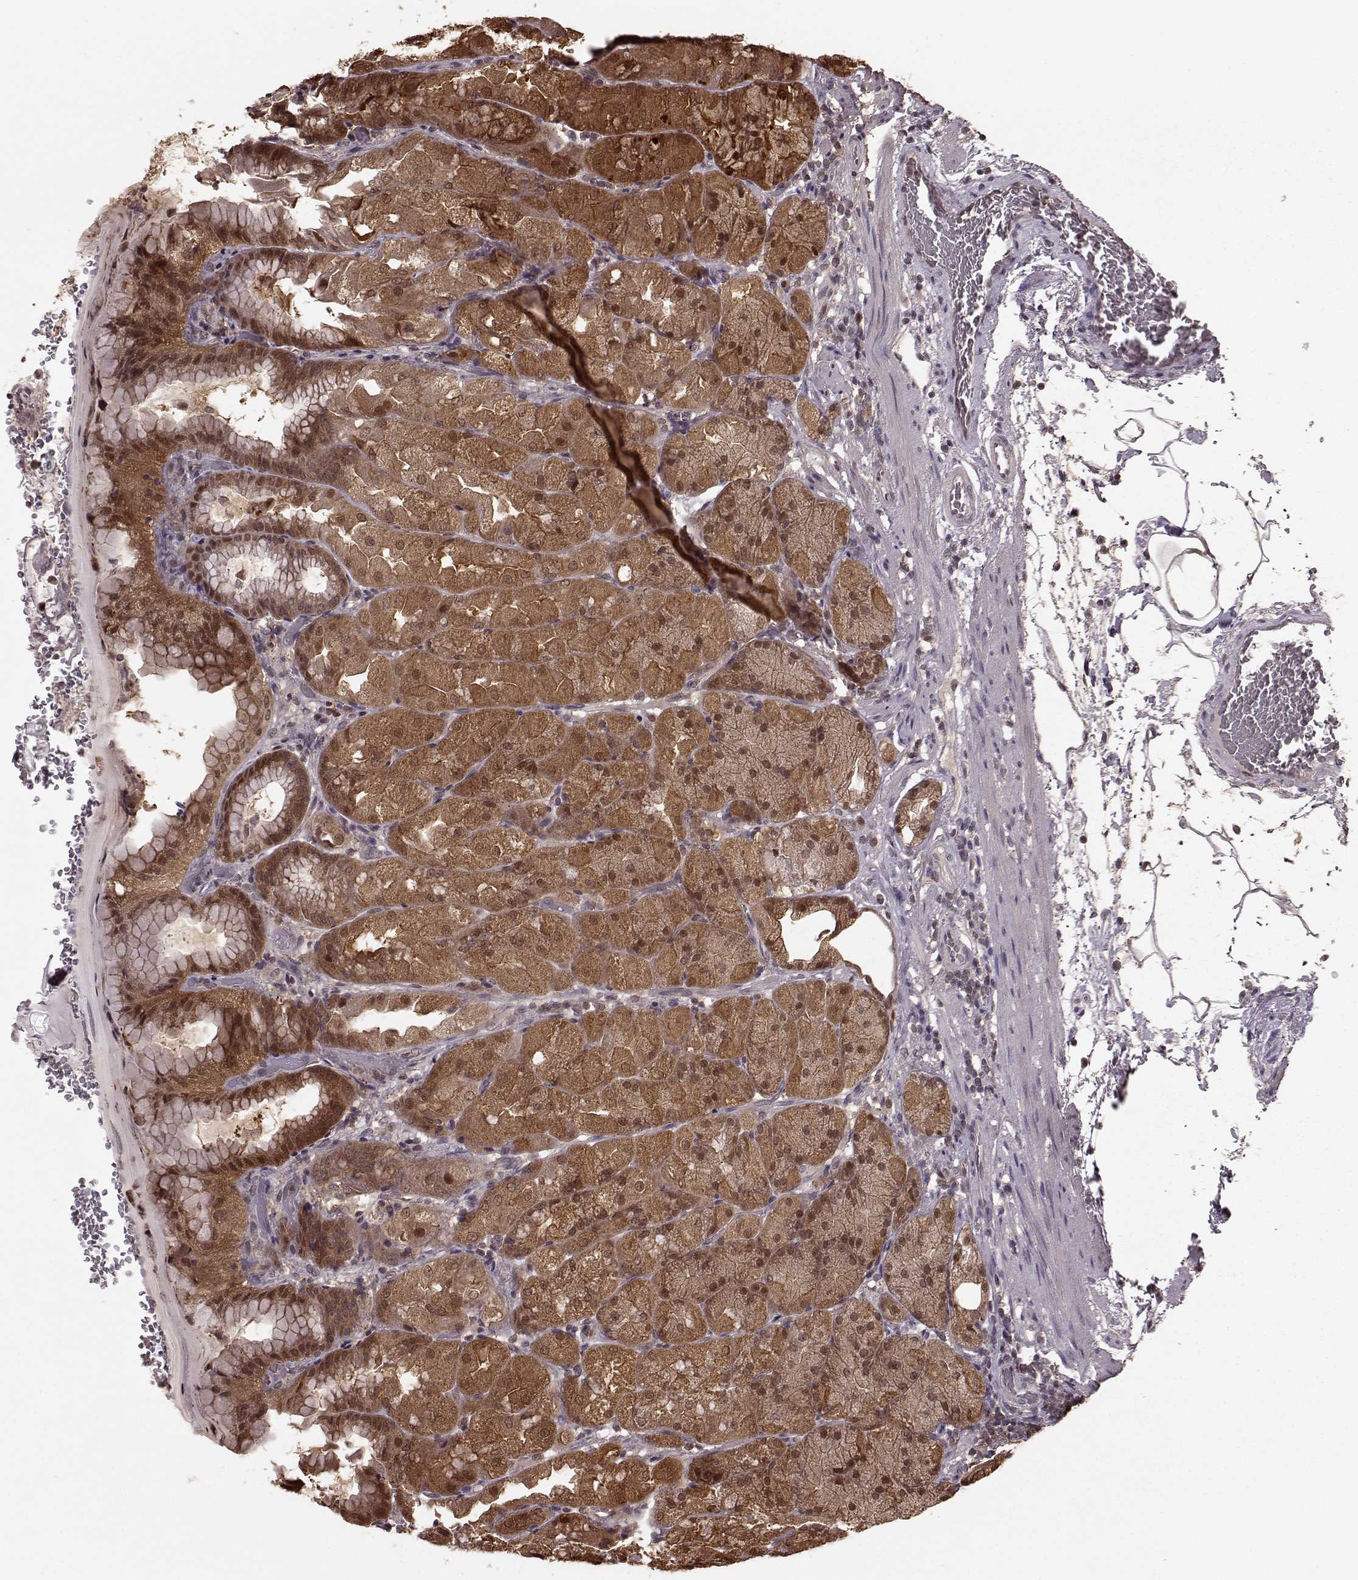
{"staining": {"intensity": "moderate", "quantity": ">75%", "location": "cytoplasmic/membranous,nuclear"}, "tissue": "stomach", "cell_type": "Glandular cells", "image_type": "normal", "snomed": [{"axis": "morphology", "description": "Normal tissue, NOS"}, {"axis": "topography", "description": "Stomach, upper"}, {"axis": "topography", "description": "Stomach"}, {"axis": "topography", "description": "Stomach, lower"}], "caption": "Brown immunohistochemical staining in unremarkable stomach shows moderate cytoplasmic/membranous,nuclear expression in about >75% of glandular cells. The staining was performed using DAB to visualize the protein expression in brown, while the nuclei were stained in blue with hematoxylin (Magnification: 20x).", "gene": "GSS", "patient": {"sex": "male", "age": 62}}